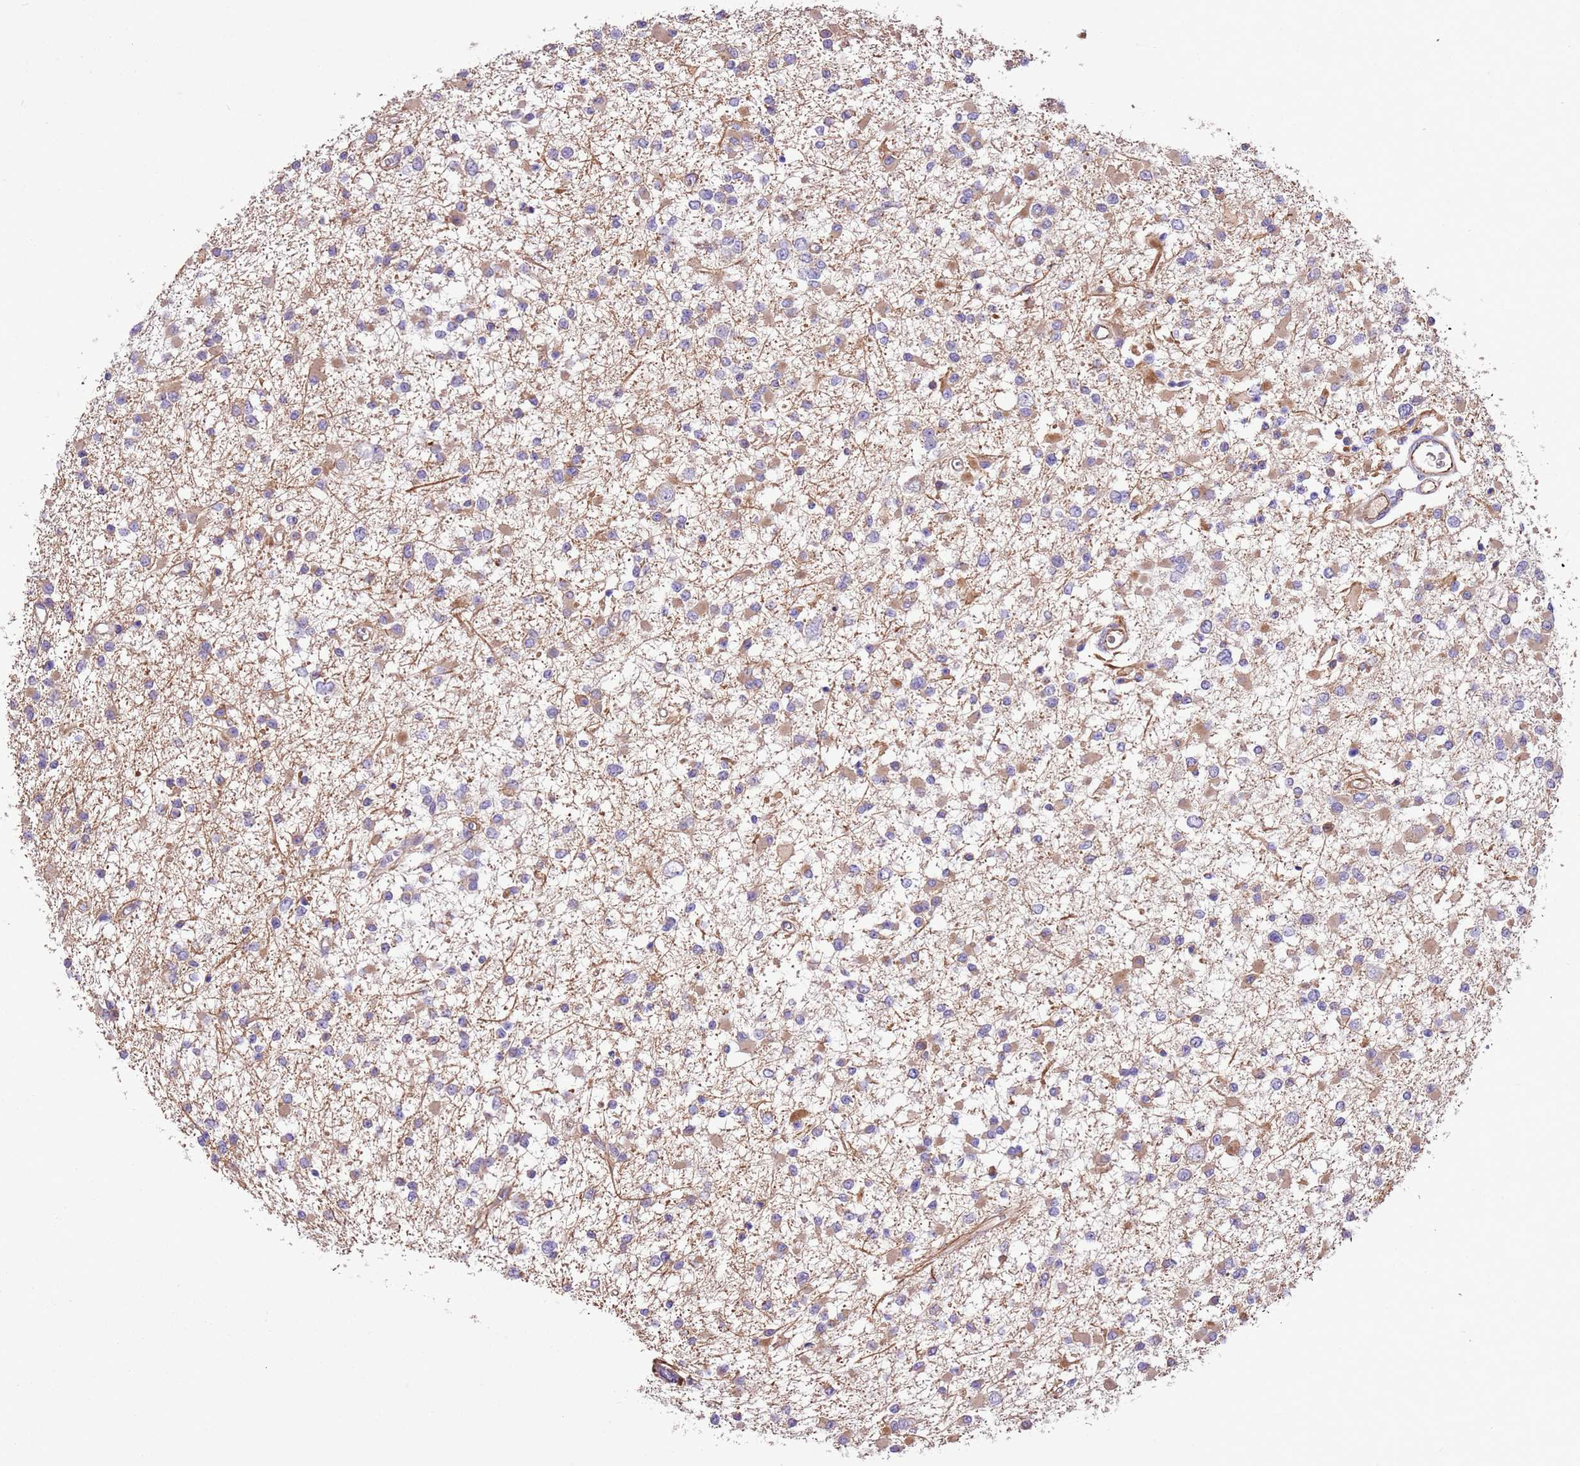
{"staining": {"intensity": "weak", "quantity": "<25%", "location": "cytoplasmic/membranous"}, "tissue": "glioma", "cell_type": "Tumor cells", "image_type": "cancer", "snomed": [{"axis": "morphology", "description": "Glioma, malignant, Low grade"}, {"axis": "topography", "description": "Brain"}], "caption": "Tumor cells show no significant positivity in malignant low-grade glioma.", "gene": "FAM89B", "patient": {"sex": "female", "age": 22}}